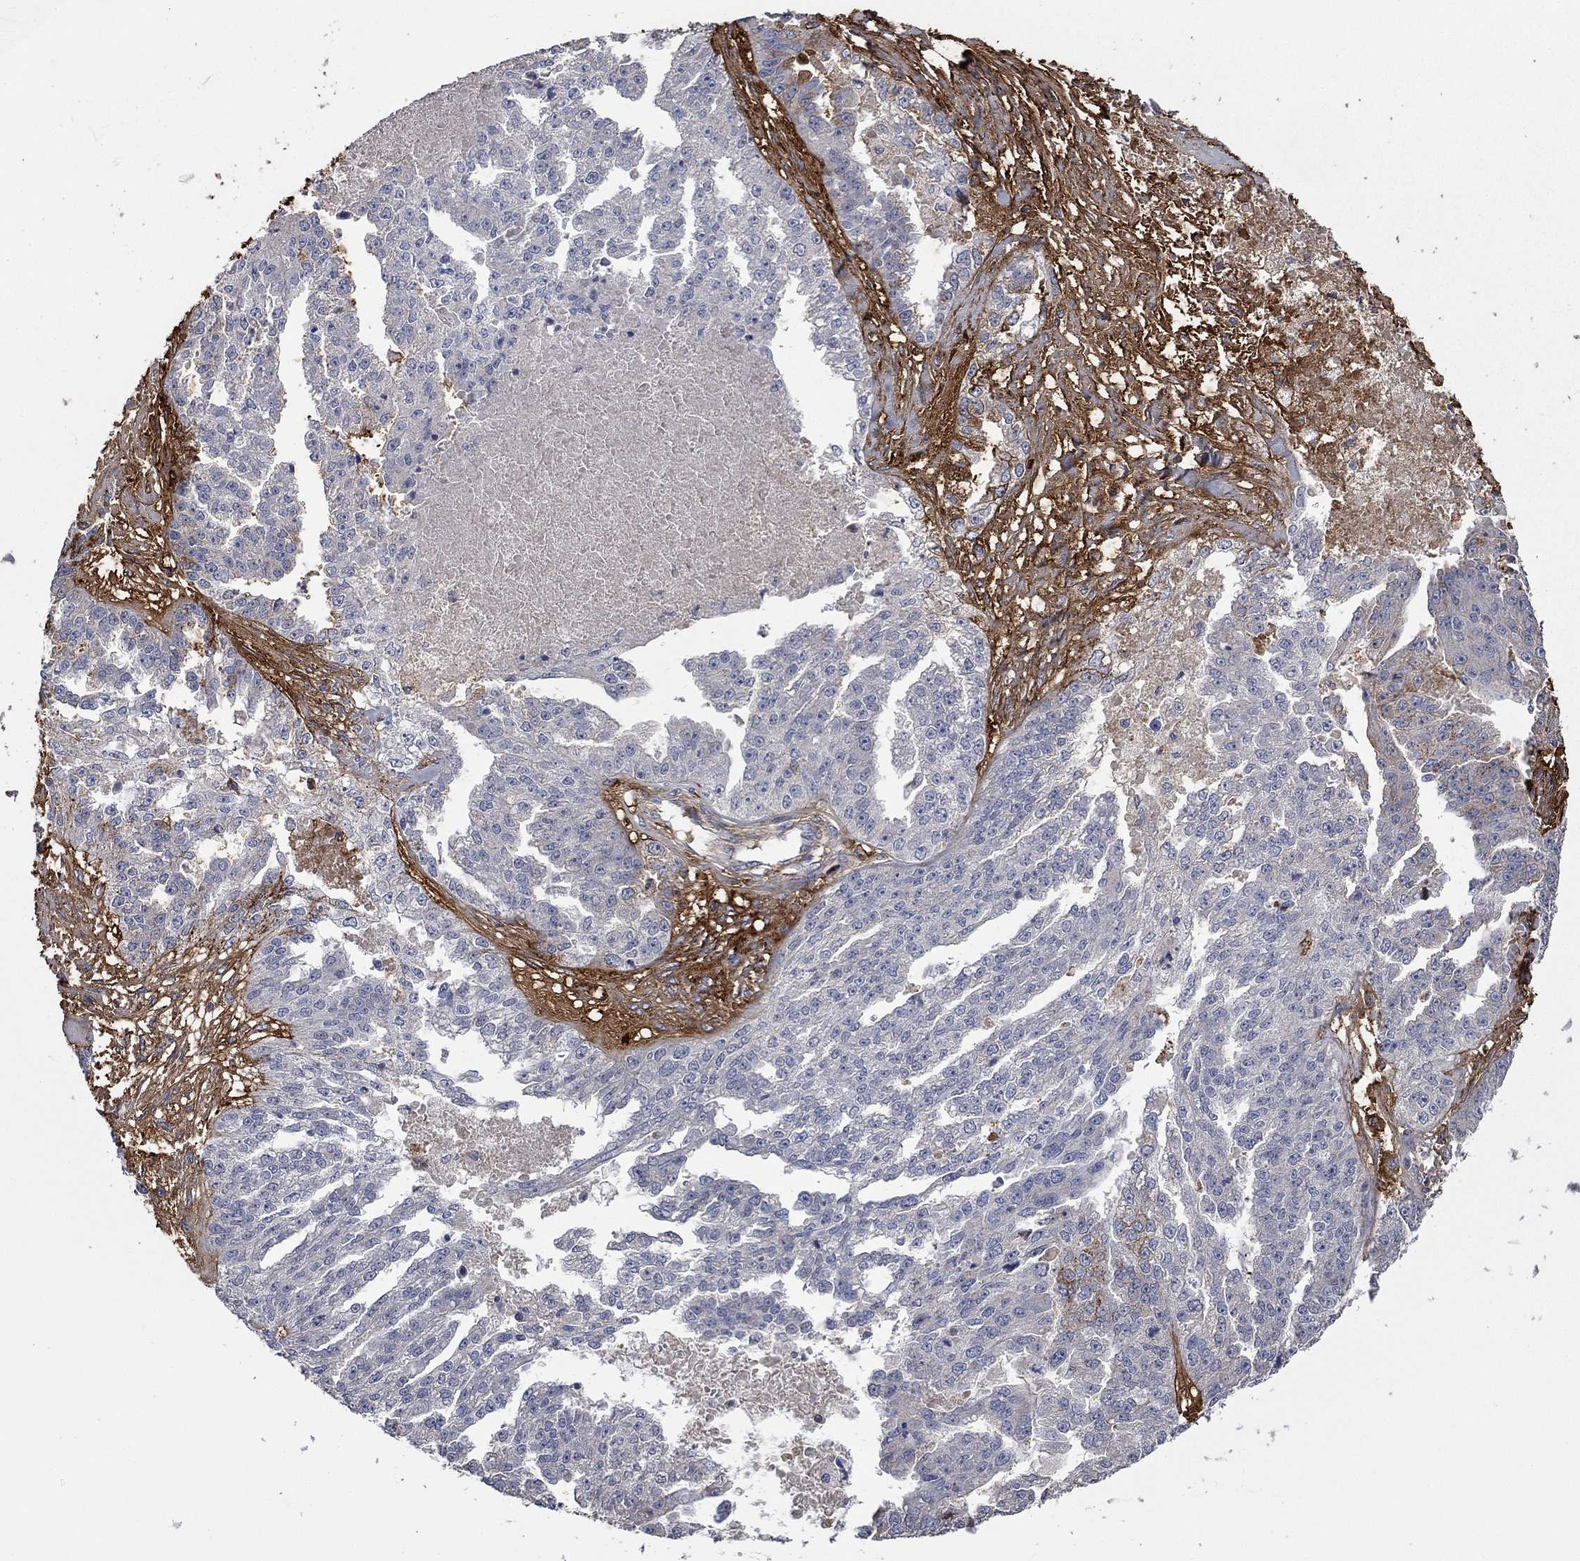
{"staining": {"intensity": "negative", "quantity": "none", "location": "none"}, "tissue": "ovarian cancer", "cell_type": "Tumor cells", "image_type": "cancer", "snomed": [{"axis": "morphology", "description": "Cystadenocarcinoma, serous, NOS"}, {"axis": "topography", "description": "Ovary"}], "caption": "Photomicrograph shows no significant protein positivity in tumor cells of ovarian serous cystadenocarcinoma.", "gene": "VCAN", "patient": {"sex": "female", "age": 58}}